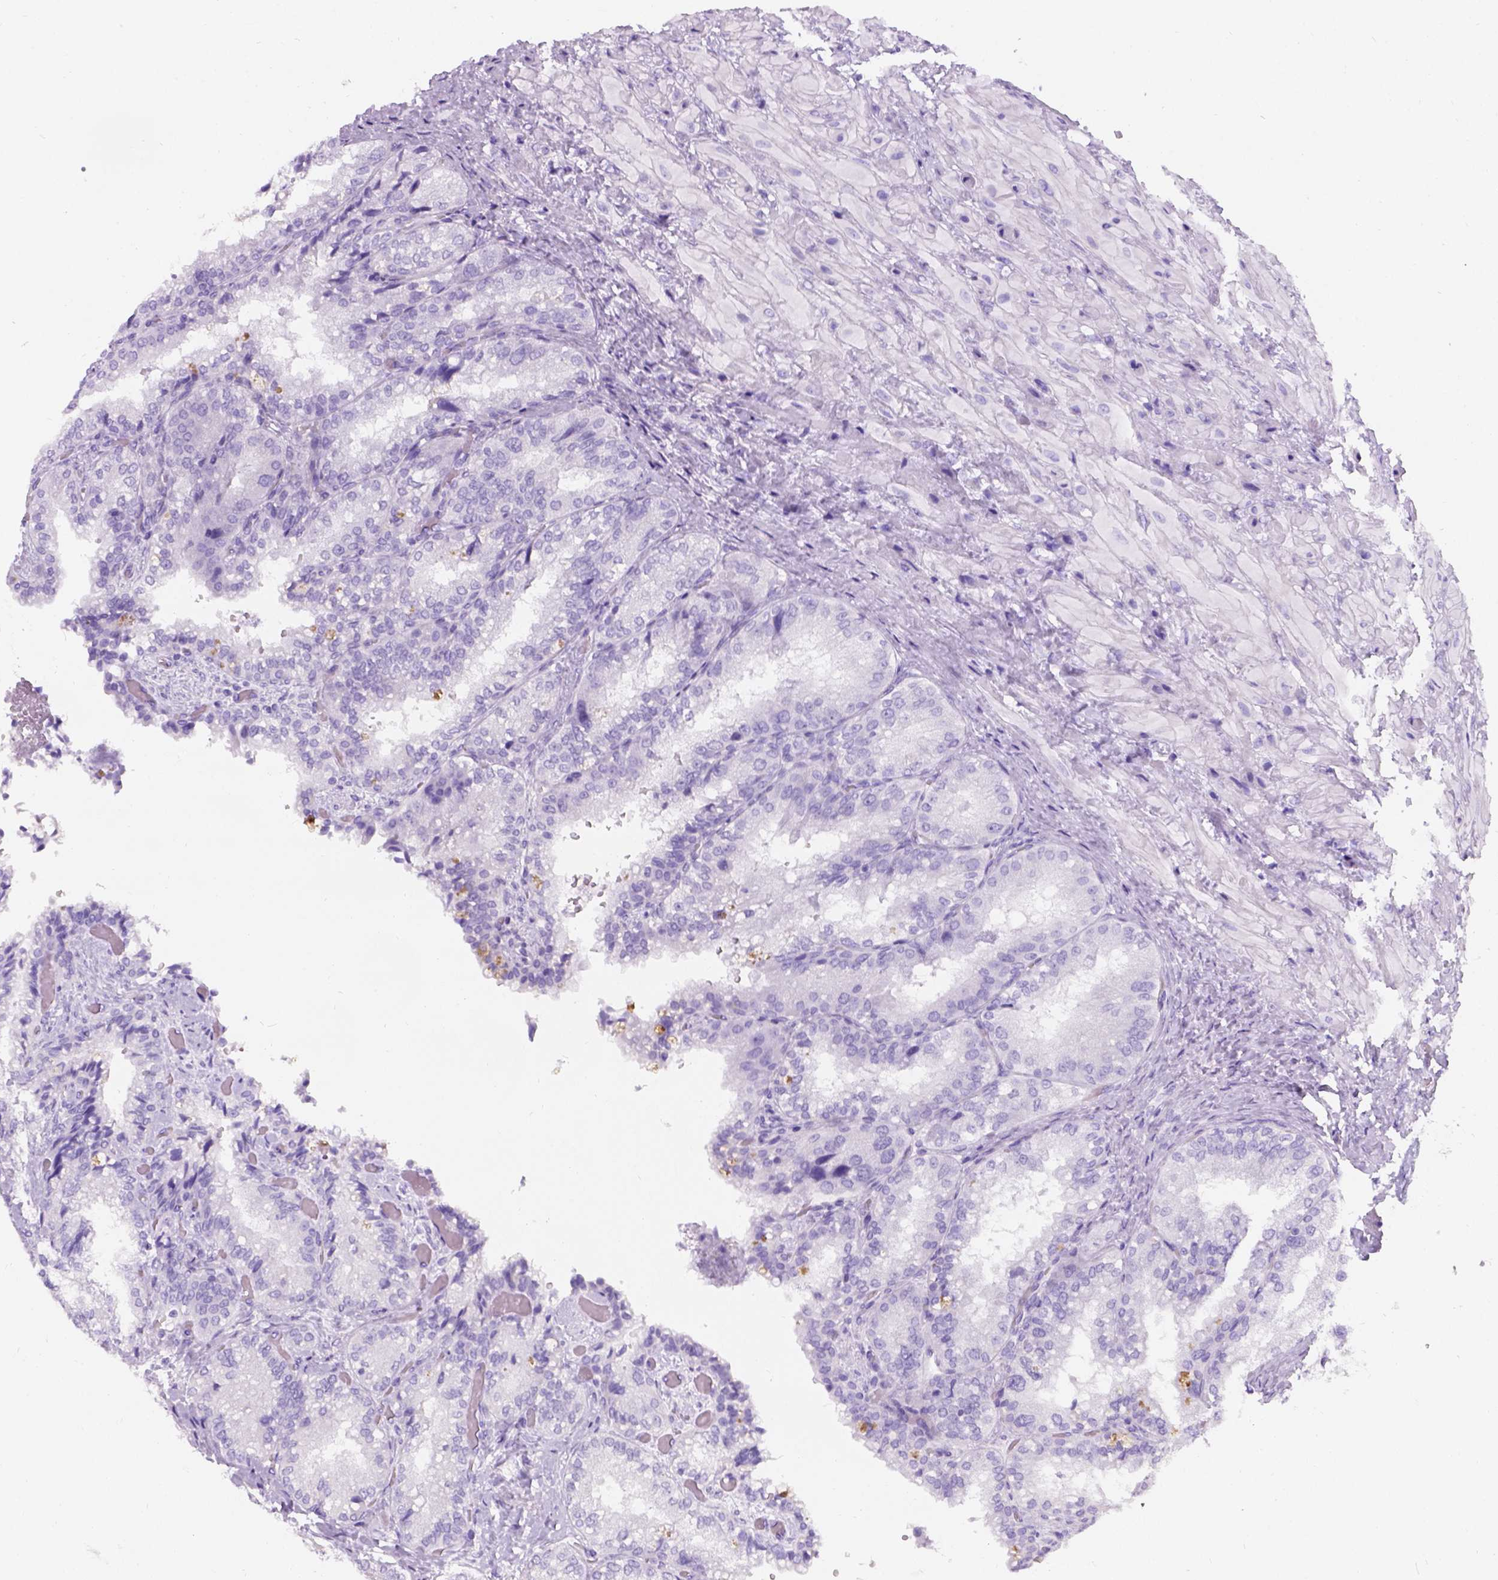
{"staining": {"intensity": "negative", "quantity": "none", "location": "none"}, "tissue": "seminal vesicle", "cell_type": "Glandular cells", "image_type": "normal", "snomed": [{"axis": "morphology", "description": "Normal tissue, NOS"}, {"axis": "topography", "description": "Seminal veicle"}], "caption": "Immunohistochemistry (IHC) of unremarkable human seminal vesicle reveals no positivity in glandular cells. (Brightfield microscopy of DAB (3,3'-diaminobenzidine) immunohistochemistry at high magnification).", "gene": "C7orf57", "patient": {"sex": "male", "age": 57}}